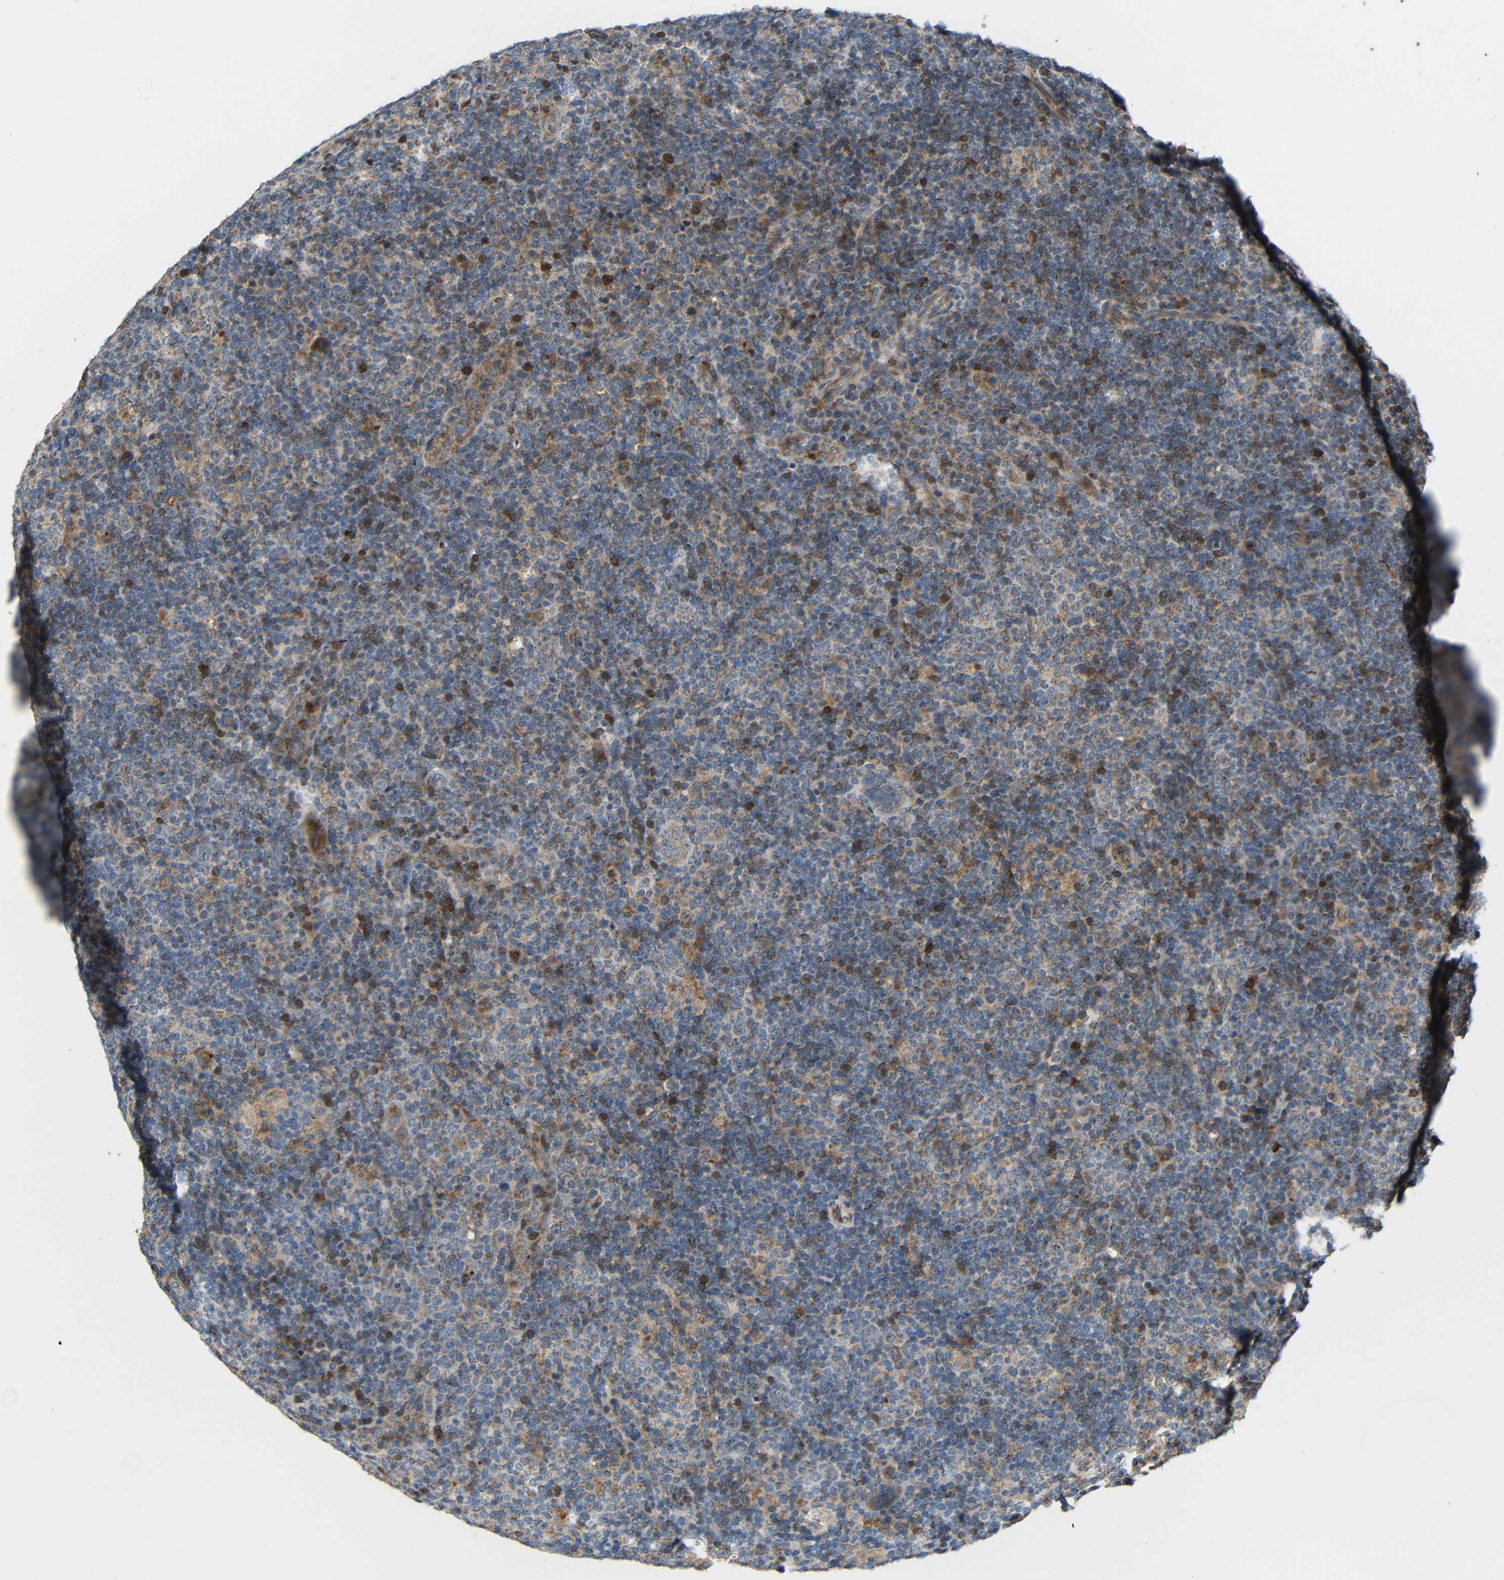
{"staining": {"intensity": "moderate", "quantity": ">75%", "location": "cytoplasmic/membranous"}, "tissue": "lymphoma", "cell_type": "Tumor cells", "image_type": "cancer", "snomed": [{"axis": "morphology", "description": "Hodgkin's disease, NOS"}, {"axis": "topography", "description": "Lymph node"}], "caption": "IHC of human lymphoma shows medium levels of moderate cytoplasmic/membranous staining in approximately >75% of tumor cells.", "gene": "C1GALT1", "patient": {"sex": "female", "age": 57}}